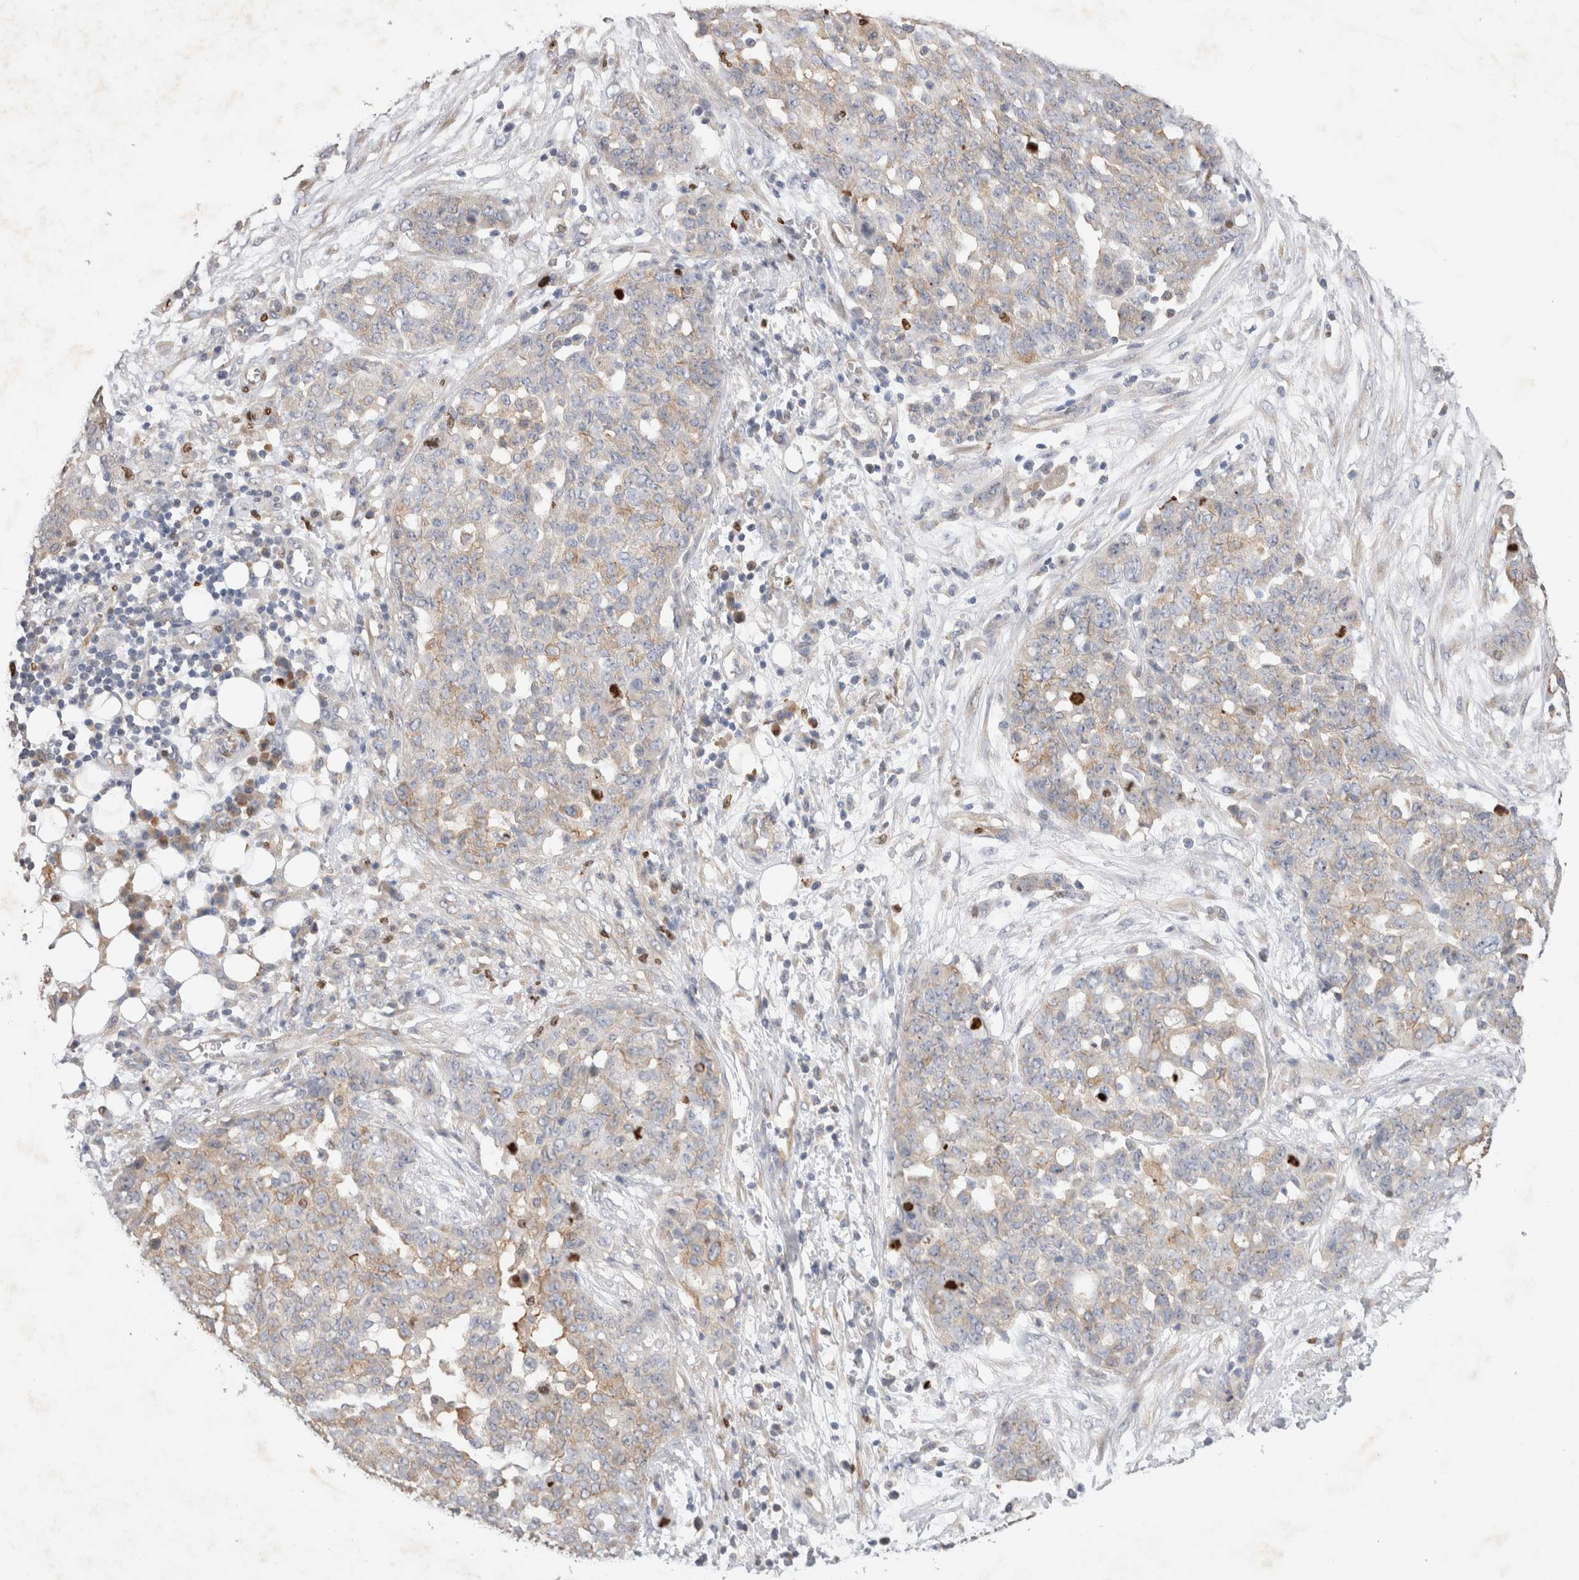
{"staining": {"intensity": "weak", "quantity": "25%-75%", "location": "cytoplasmic/membranous"}, "tissue": "ovarian cancer", "cell_type": "Tumor cells", "image_type": "cancer", "snomed": [{"axis": "morphology", "description": "Cystadenocarcinoma, serous, NOS"}, {"axis": "topography", "description": "Soft tissue"}, {"axis": "topography", "description": "Ovary"}], "caption": "The histopathology image reveals immunohistochemical staining of ovarian serous cystadenocarcinoma. There is weak cytoplasmic/membranous expression is appreciated in approximately 25%-75% of tumor cells.", "gene": "GAS1", "patient": {"sex": "female", "age": 57}}